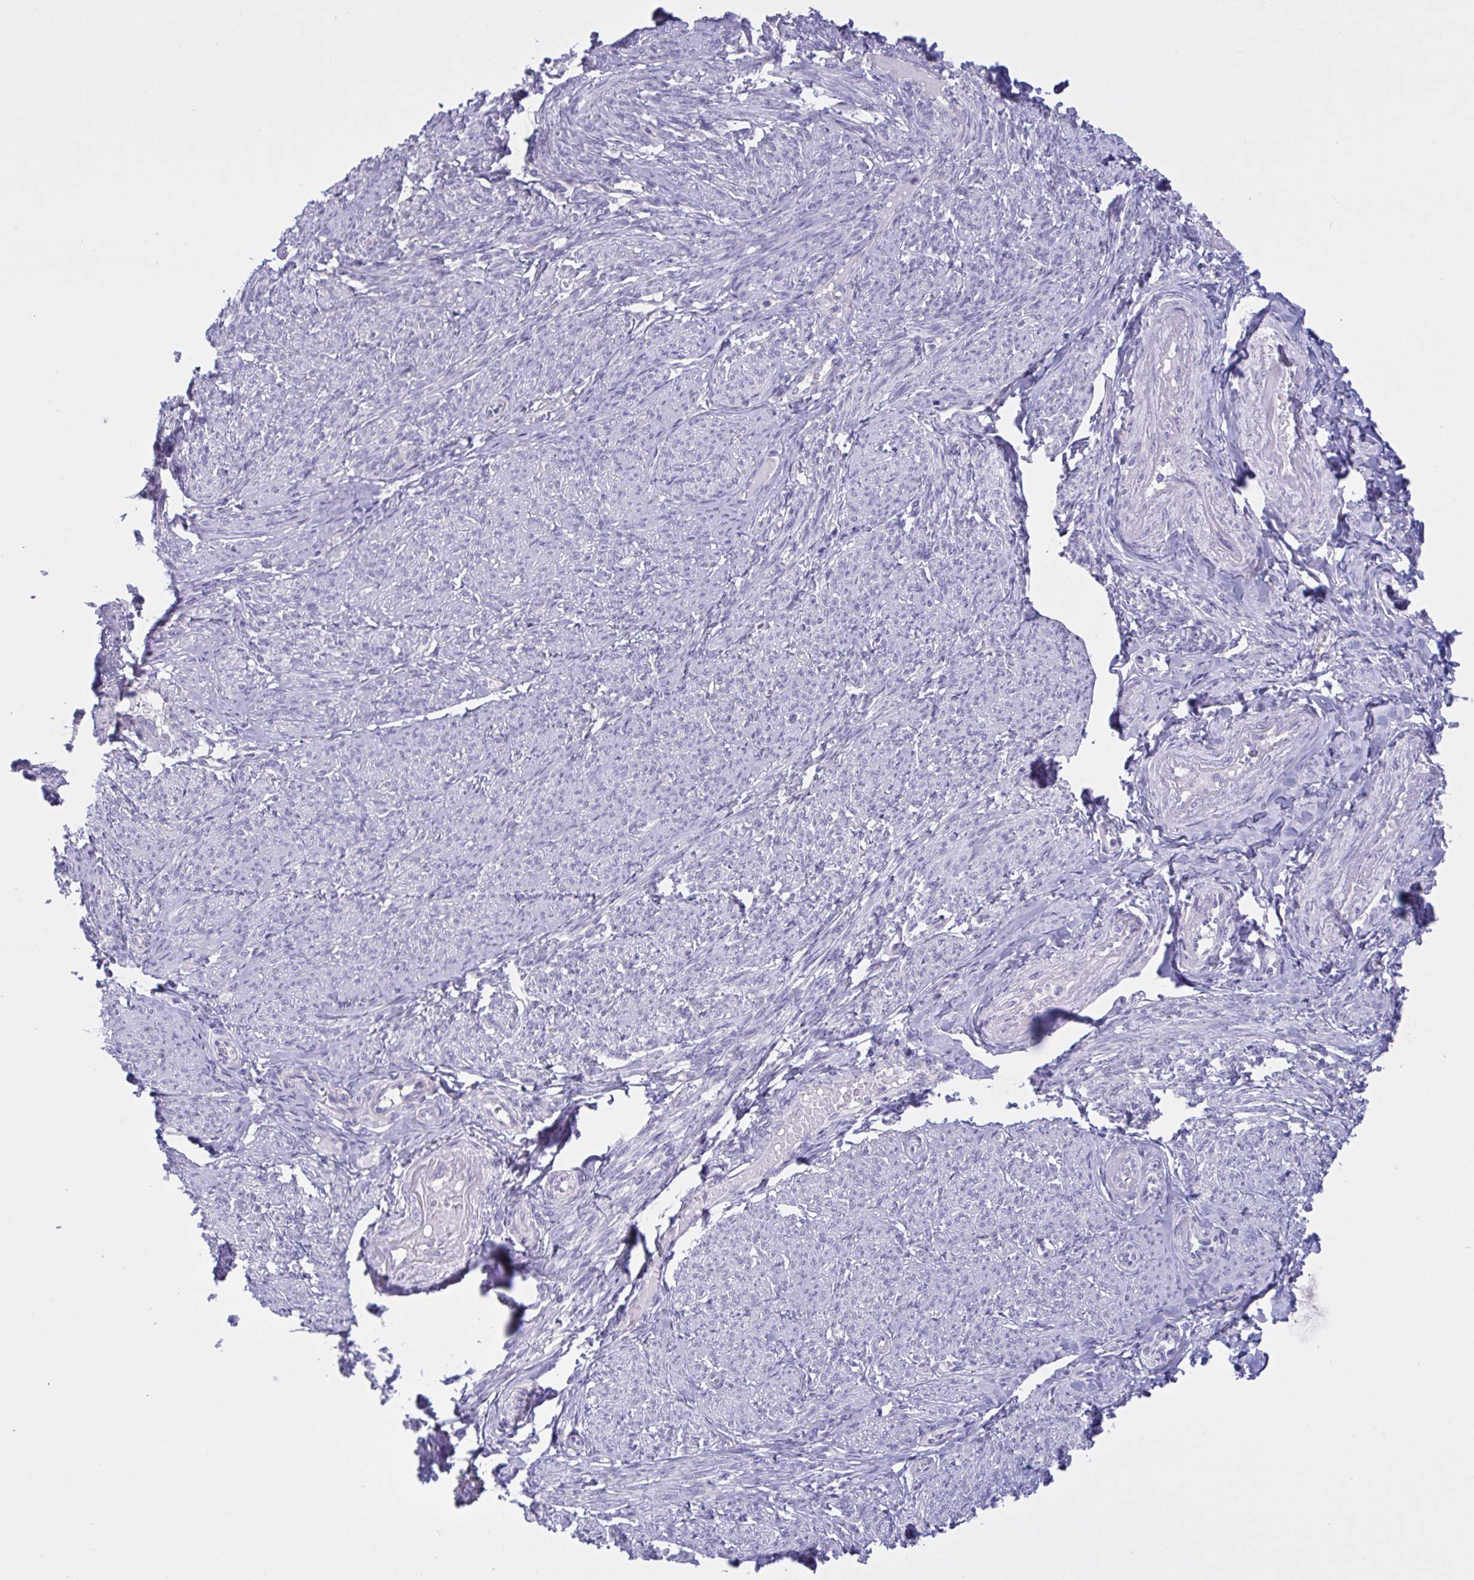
{"staining": {"intensity": "negative", "quantity": "none", "location": "none"}, "tissue": "smooth muscle", "cell_type": "Smooth muscle cells", "image_type": "normal", "snomed": [{"axis": "morphology", "description": "Normal tissue, NOS"}, {"axis": "topography", "description": "Smooth muscle"}], "caption": "High magnification brightfield microscopy of normal smooth muscle stained with DAB (brown) and counterstained with hematoxylin (blue): smooth muscle cells show no significant staining. (Stains: DAB (3,3'-diaminobenzidine) IHC with hematoxylin counter stain, Microscopy: brightfield microscopy at high magnification).", "gene": "TMEM41A", "patient": {"sex": "female", "age": 65}}